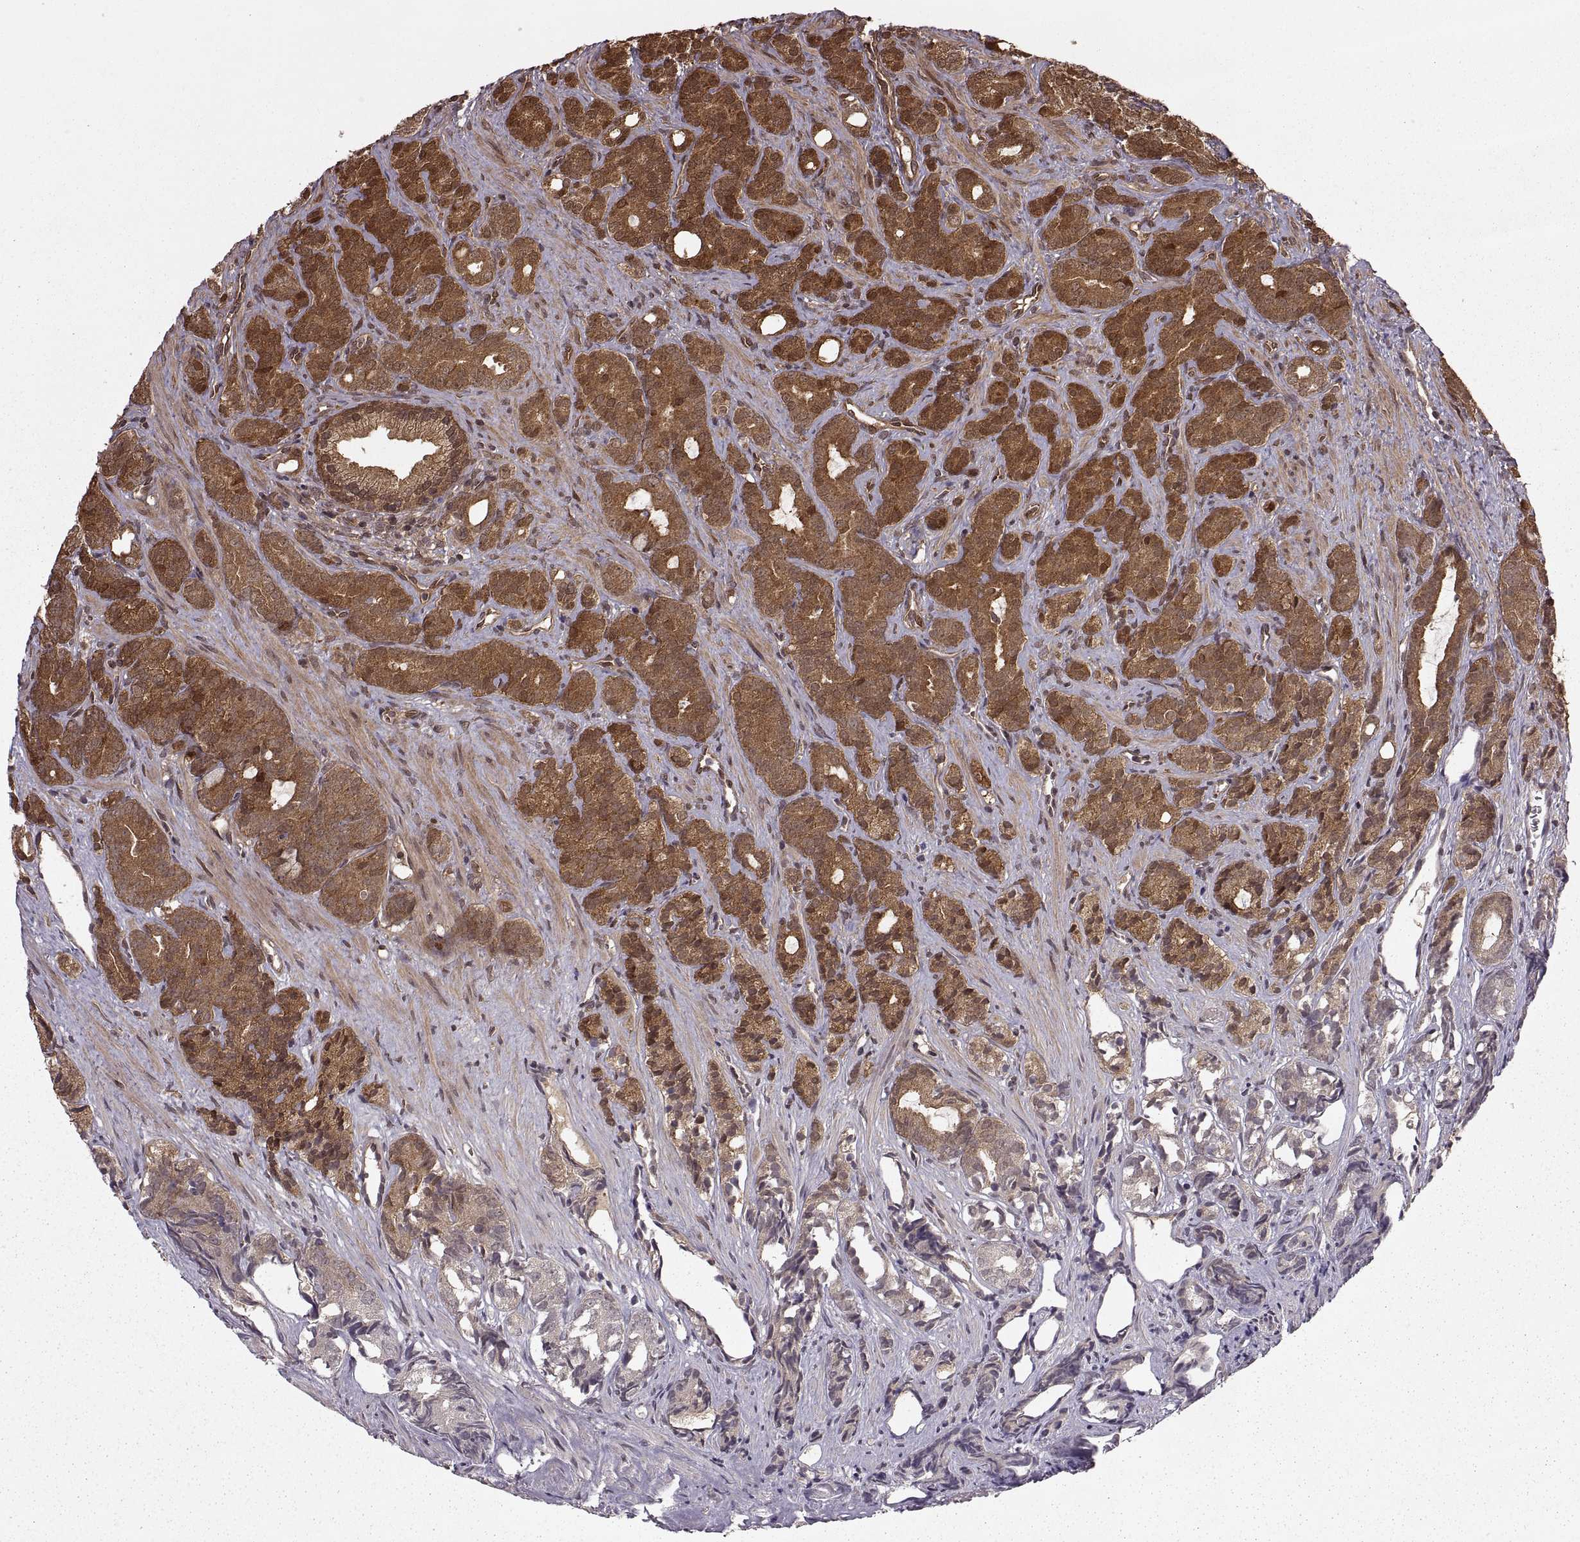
{"staining": {"intensity": "strong", "quantity": ">75%", "location": "cytoplasmic/membranous"}, "tissue": "prostate cancer", "cell_type": "Tumor cells", "image_type": "cancer", "snomed": [{"axis": "morphology", "description": "Adenocarcinoma, High grade"}, {"axis": "topography", "description": "Prostate"}], "caption": "Human prostate cancer stained with a protein marker exhibits strong staining in tumor cells.", "gene": "DEDD", "patient": {"sex": "male", "age": 84}}